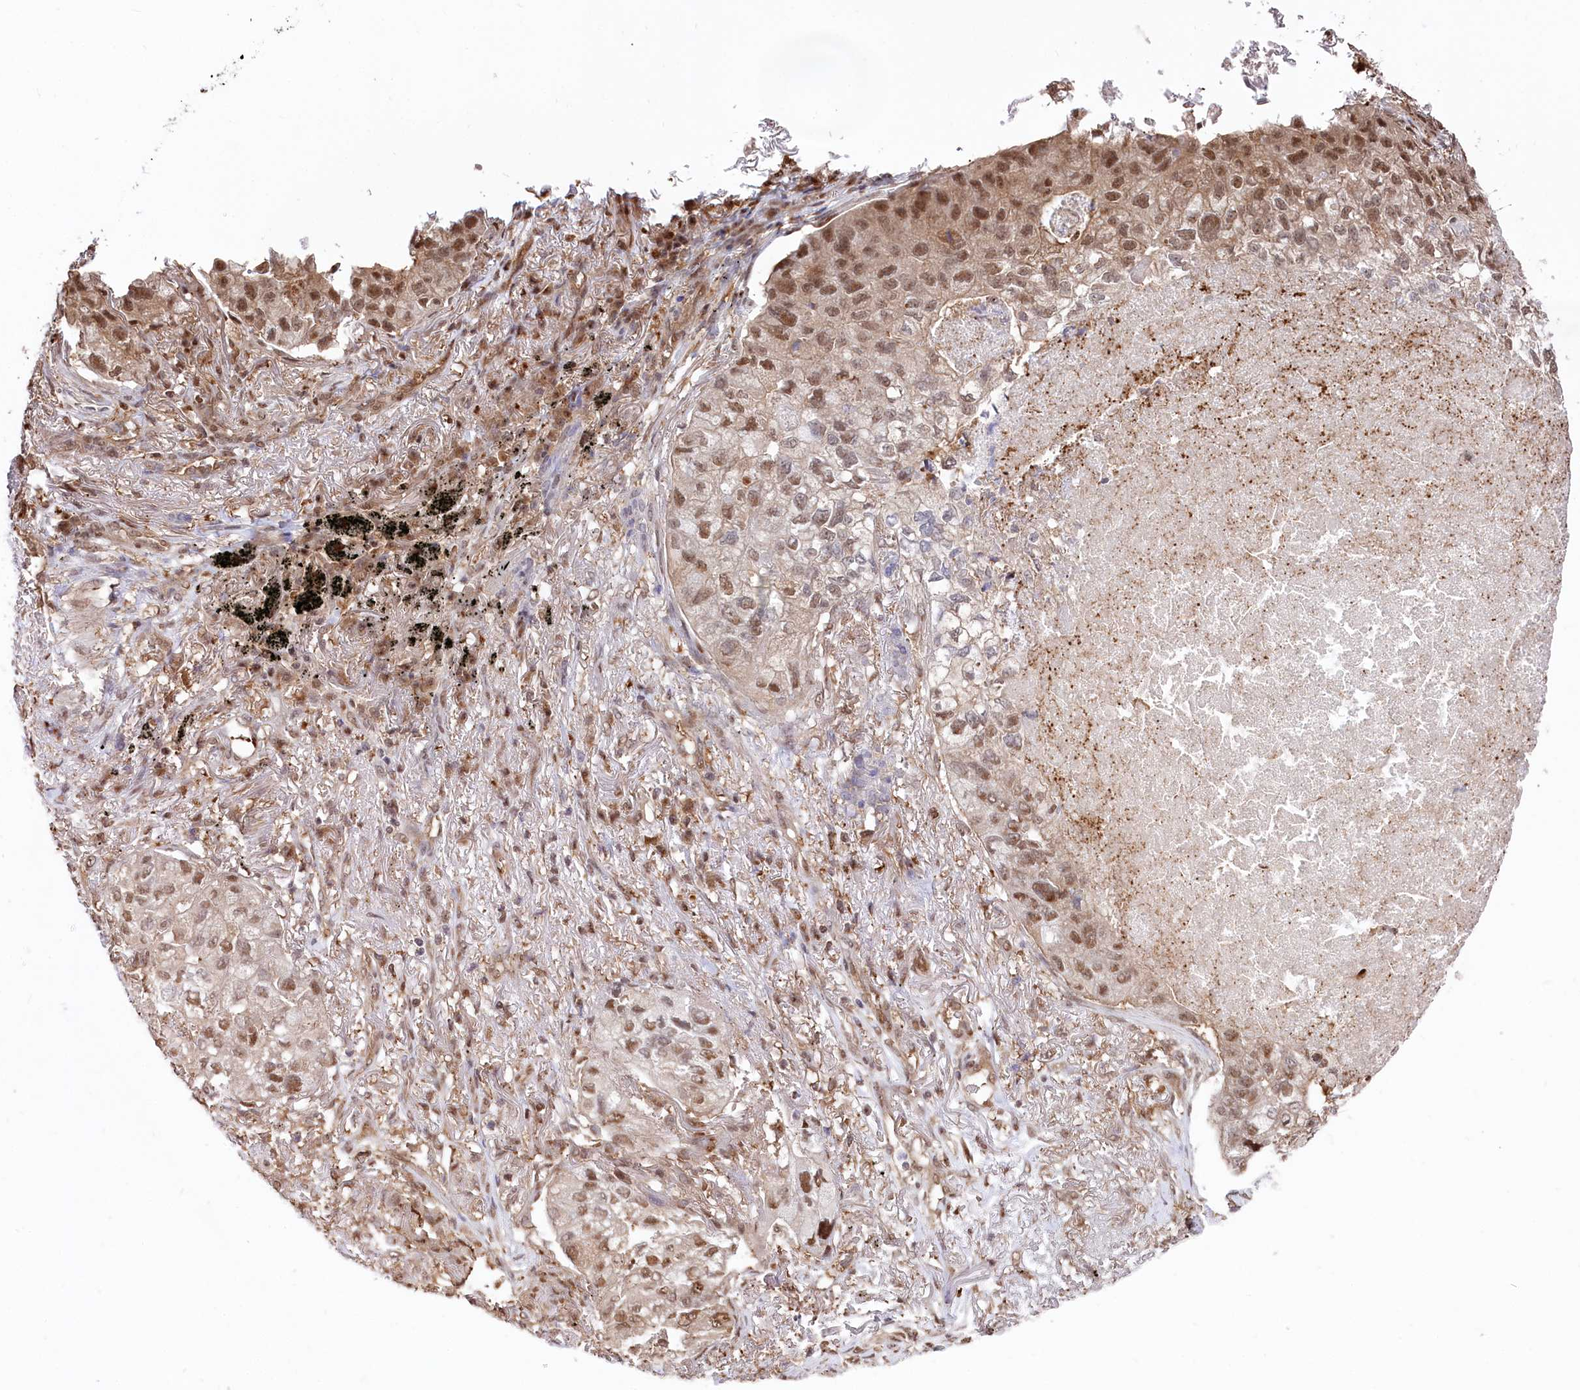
{"staining": {"intensity": "moderate", "quantity": ">75%", "location": "cytoplasmic/membranous,nuclear"}, "tissue": "lung cancer", "cell_type": "Tumor cells", "image_type": "cancer", "snomed": [{"axis": "morphology", "description": "Adenocarcinoma, NOS"}, {"axis": "topography", "description": "Lung"}], "caption": "The histopathology image demonstrates immunohistochemical staining of lung cancer. There is moderate cytoplasmic/membranous and nuclear positivity is seen in about >75% of tumor cells.", "gene": "PSMA1", "patient": {"sex": "male", "age": 65}}